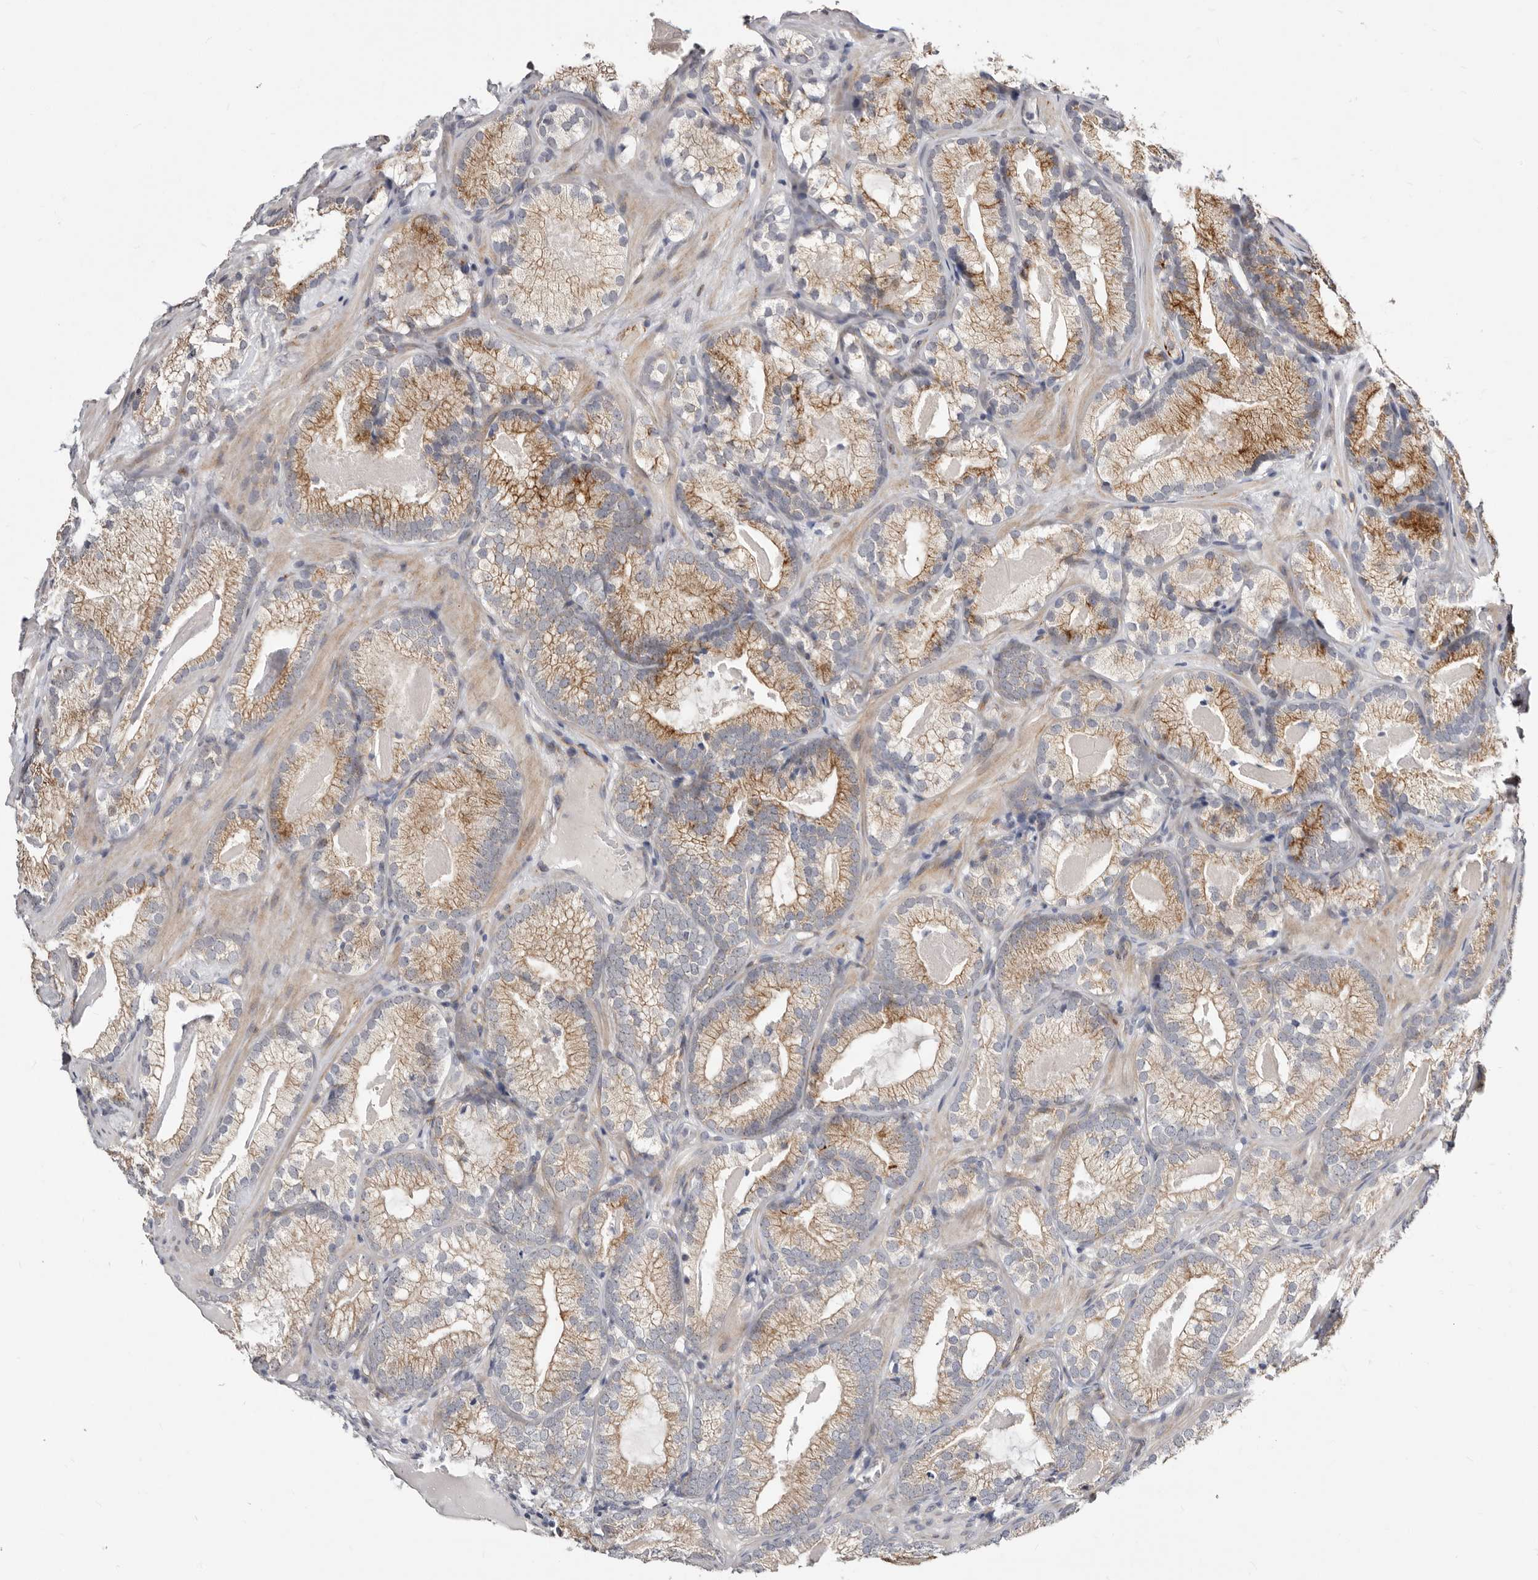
{"staining": {"intensity": "moderate", "quantity": "25%-75%", "location": "cytoplasmic/membranous"}, "tissue": "prostate cancer", "cell_type": "Tumor cells", "image_type": "cancer", "snomed": [{"axis": "morphology", "description": "Adenocarcinoma, Low grade"}, {"axis": "topography", "description": "Prostate"}], "caption": "High-power microscopy captured an immunohistochemistry image of adenocarcinoma (low-grade) (prostate), revealing moderate cytoplasmic/membranous positivity in approximately 25%-75% of tumor cells.", "gene": "KLHL4", "patient": {"sex": "male", "age": 72}}